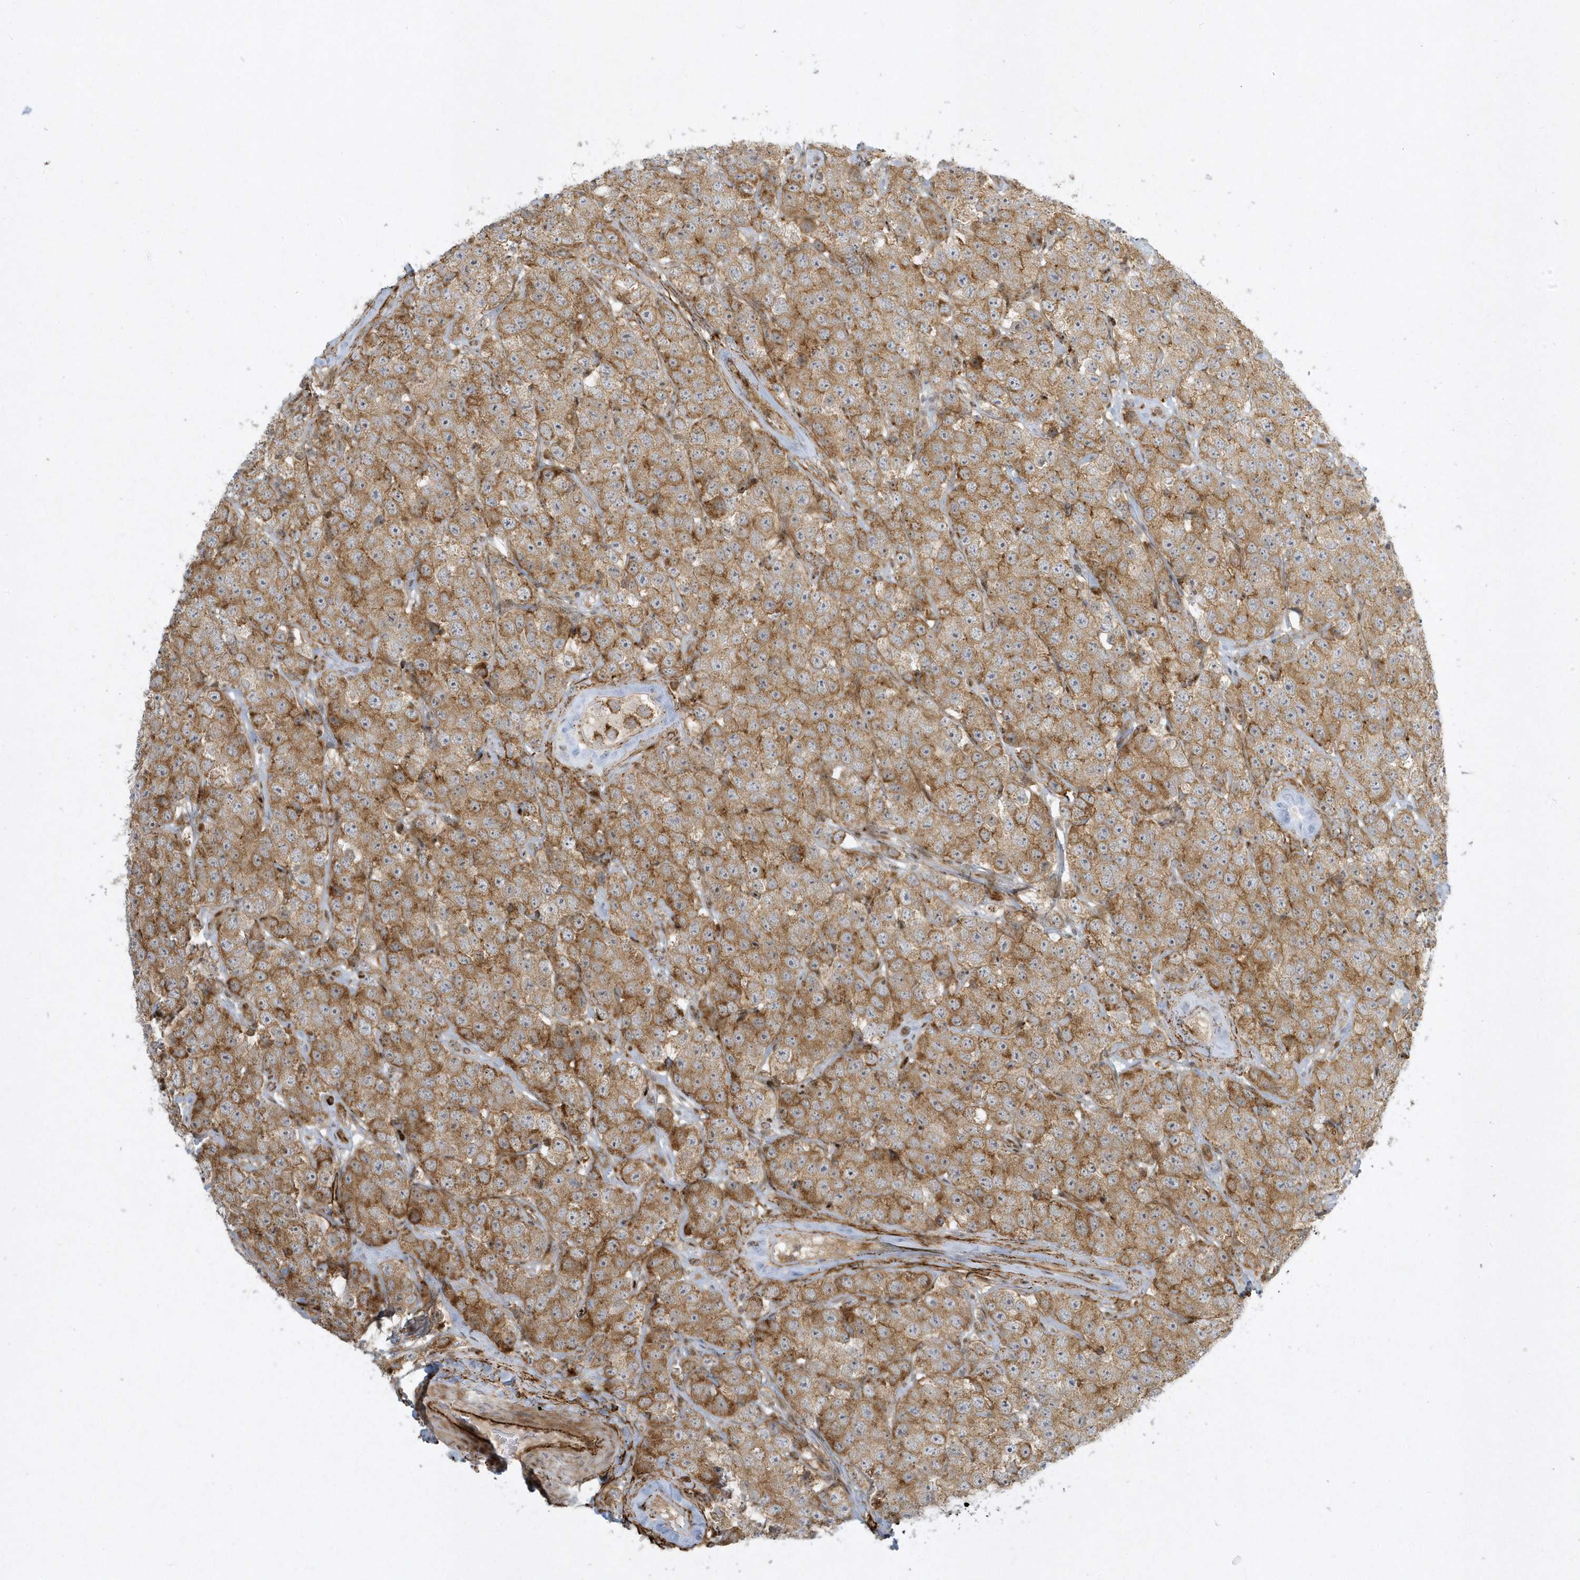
{"staining": {"intensity": "moderate", "quantity": ">75%", "location": "cytoplasmic/membranous"}, "tissue": "testis cancer", "cell_type": "Tumor cells", "image_type": "cancer", "snomed": [{"axis": "morphology", "description": "Seminoma, NOS"}, {"axis": "topography", "description": "Testis"}], "caption": "DAB immunohistochemical staining of testis cancer (seminoma) reveals moderate cytoplasmic/membranous protein expression in approximately >75% of tumor cells.", "gene": "MASP2", "patient": {"sex": "male", "age": 28}}